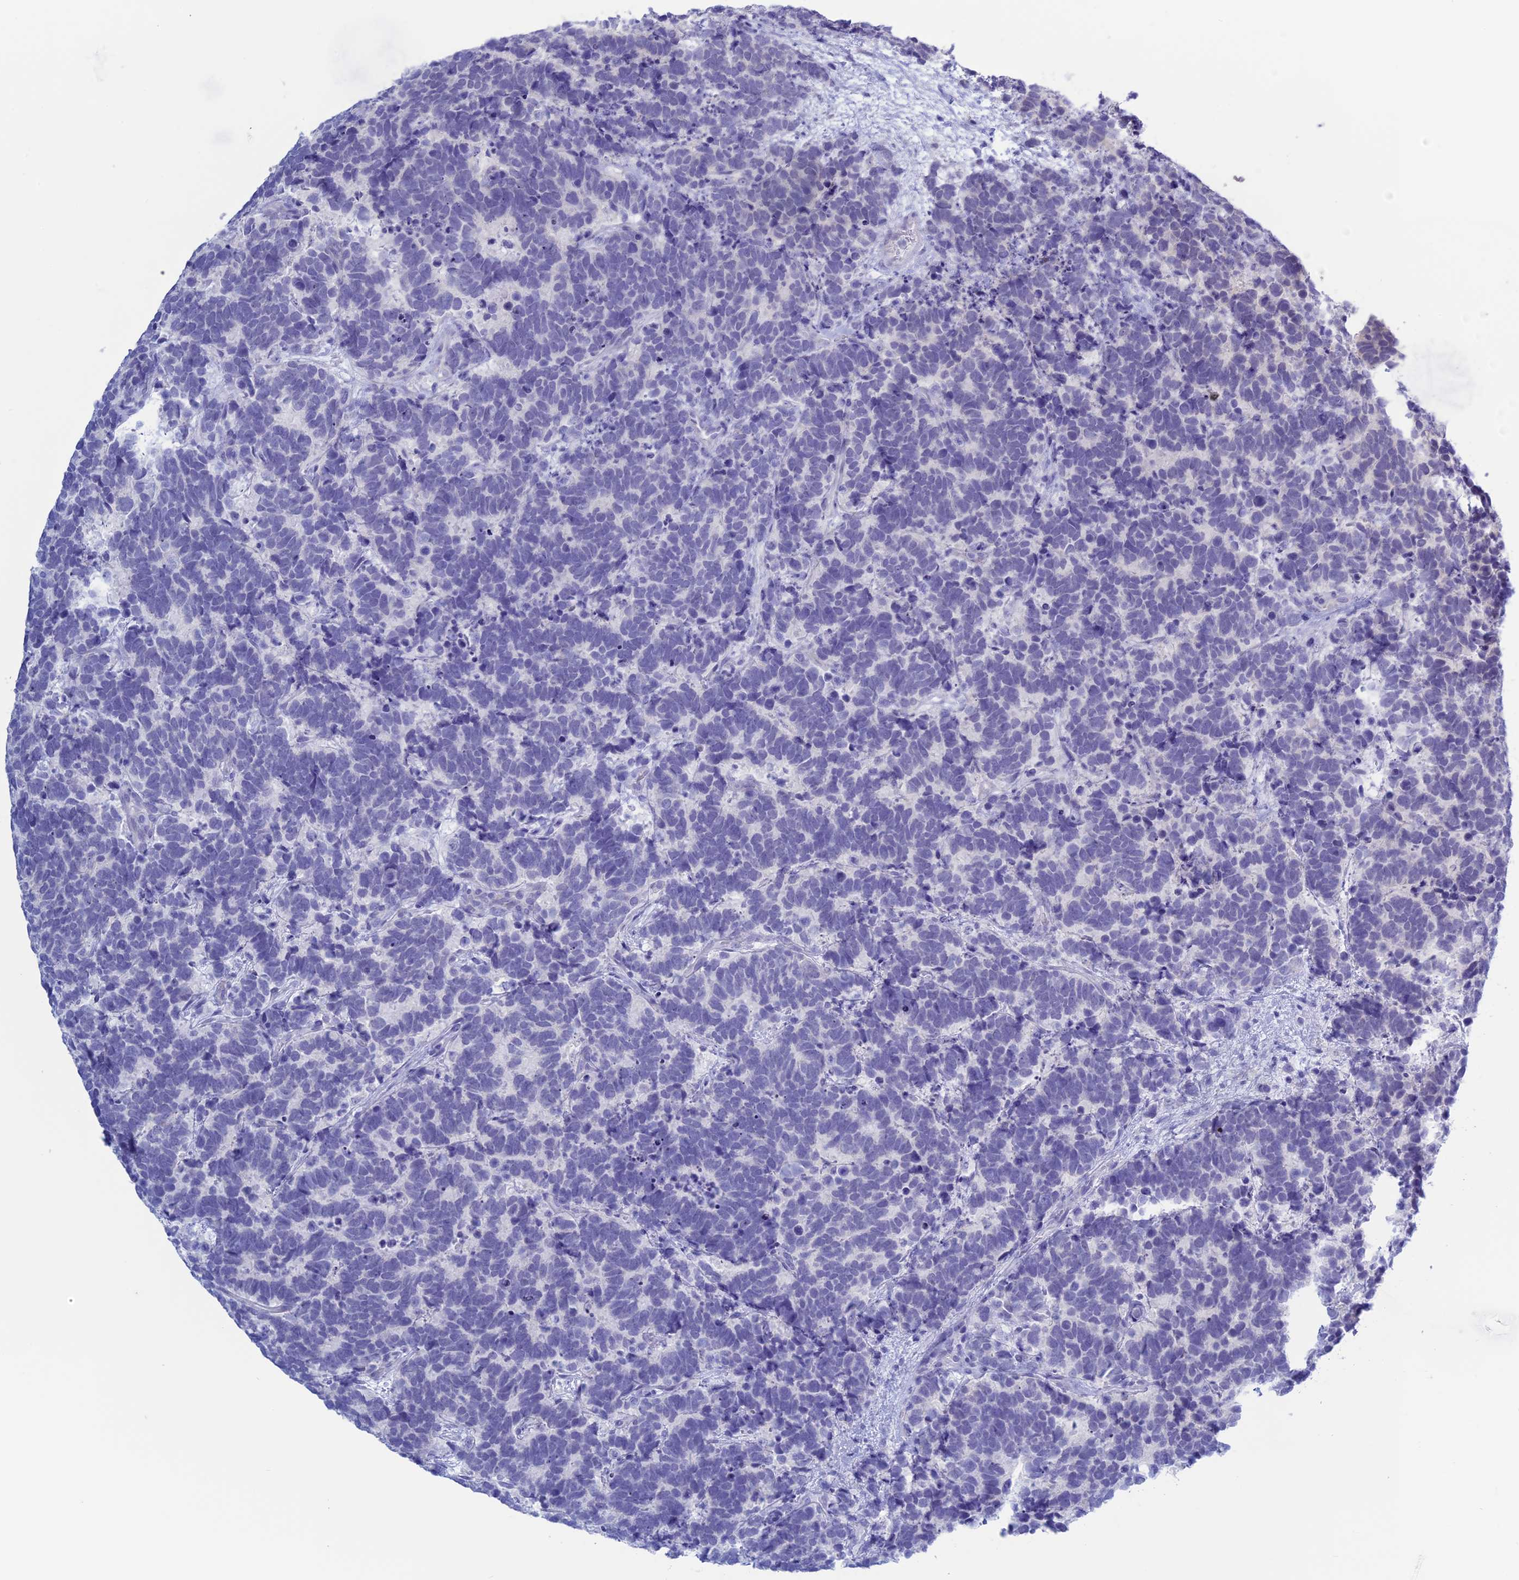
{"staining": {"intensity": "negative", "quantity": "none", "location": "none"}, "tissue": "carcinoid", "cell_type": "Tumor cells", "image_type": "cancer", "snomed": [{"axis": "morphology", "description": "Carcinoma, NOS"}, {"axis": "morphology", "description": "Carcinoid, malignant, NOS"}, {"axis": "topography", "description": "Urinary bladder"}], "caption": "High power microscopy histopathology image of an IHC image of carcinoma, revealing no significant expression in tumor cells. (DAB (3,3'-diaminobenzidine) immunohistochemistry, high magnification).", "gene": "LHFPL2", "patient": {"sex": "male", "age": 57}}